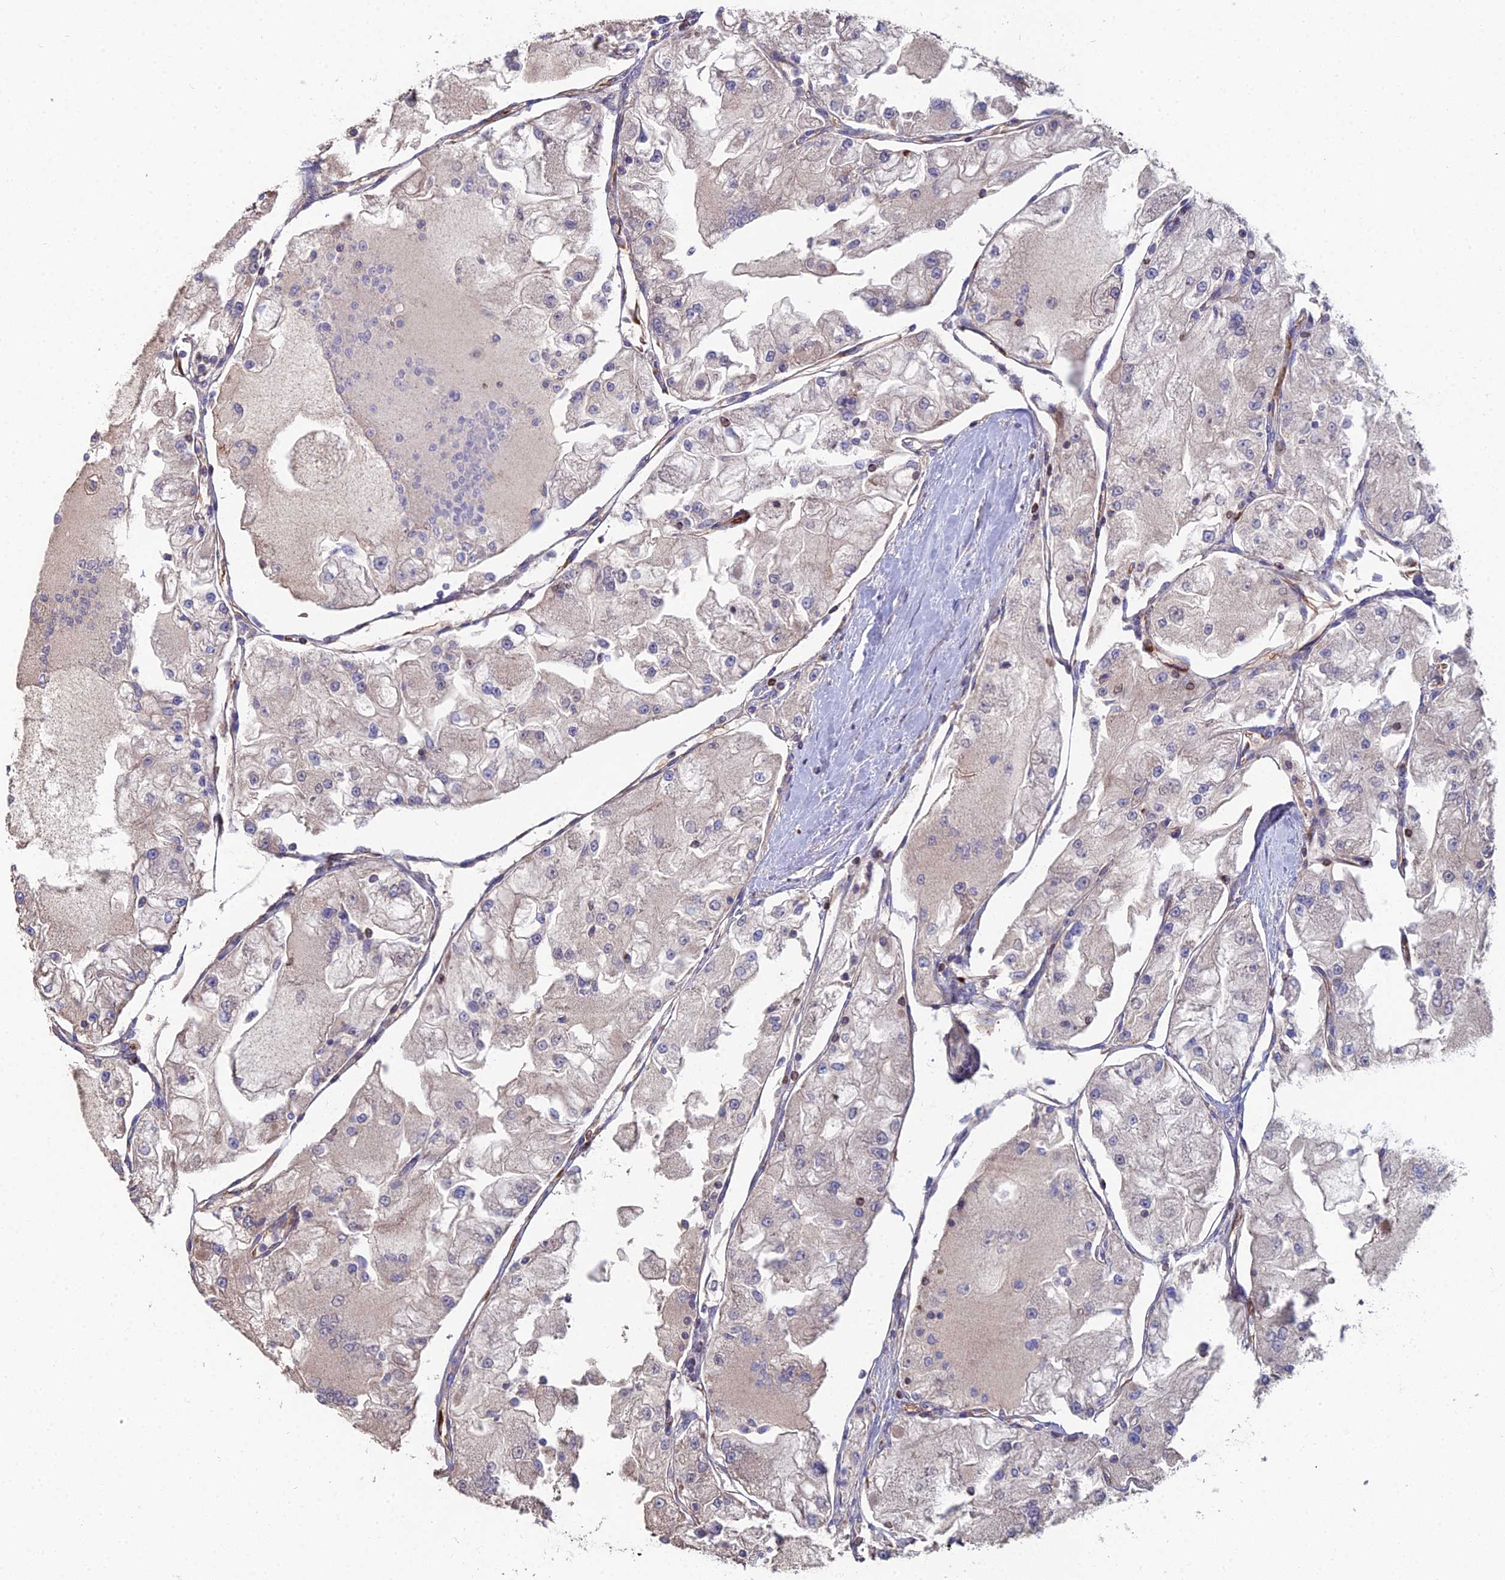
{"staining": {"intensity": "weak", "quantity": "<25%", "location": "cytoplasmic/membranous"}, "tissue": "renal cancer", "cell_type": "Tumor cells", "image_type": "cancer", "snomed": [{"axis": "morphology", "description": "Adenocarcinoma, NOS"}, {"axis": "topography", "description": "Kidney"}], "caption": "IHC of adenocarcinoma (renal) demonstrates no expression in tumor cells. (Stains: DAB IHC with hematoxylin counter stain, Microscopy: brightfield microscopy at high magnification).", "gene": "SPOCK2", "patient": {"sex": "female", "age": 72}}